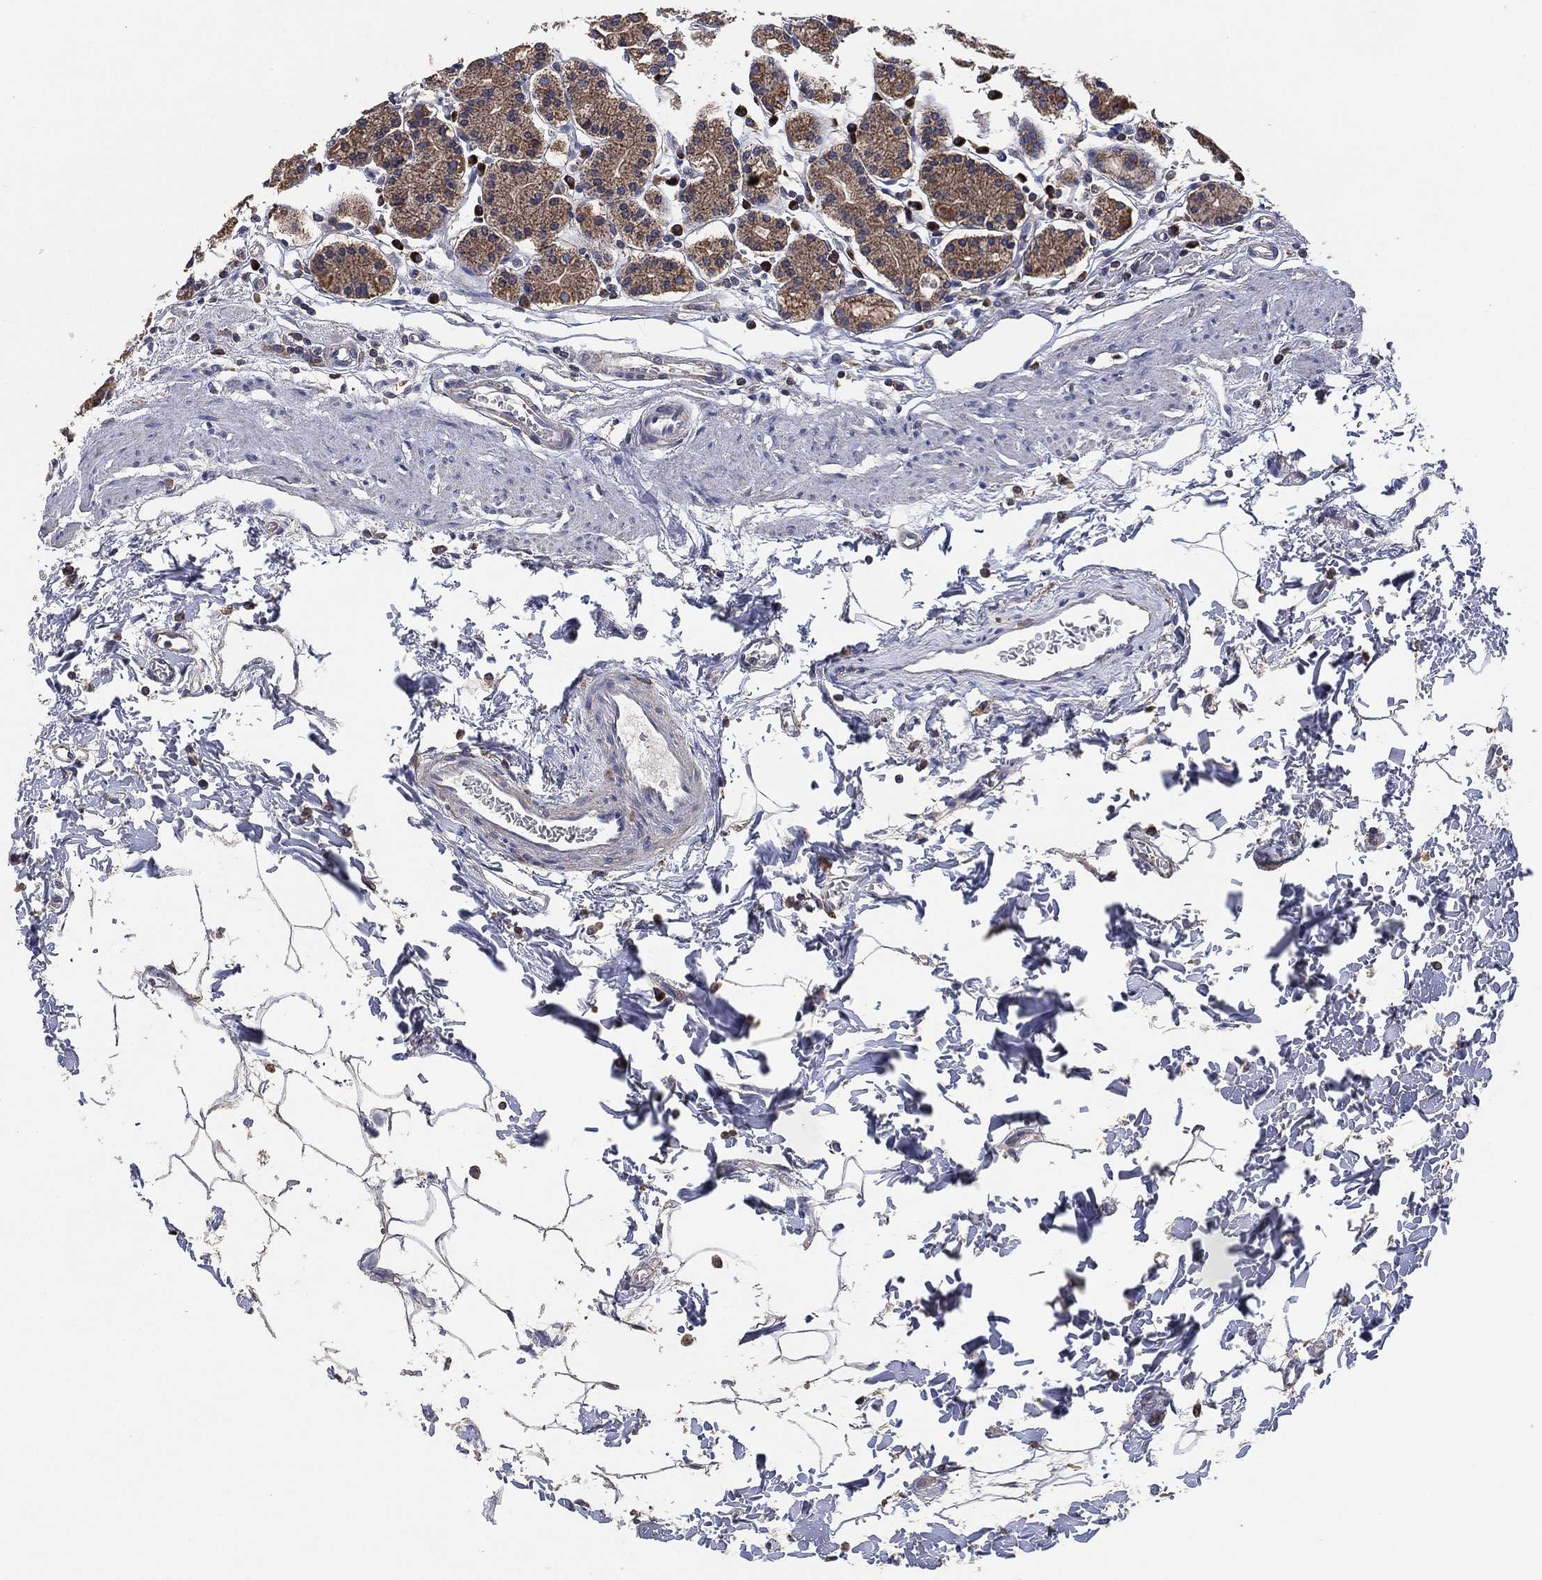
{"staining": {"intensity": "moderate", "quantity": "<25%", "location": "cytoplasmic/membranous"}, "tissue": "stomach", "cell_type": "Glandular cells", "image_type": "normal", "snomed": [{"axis": "morphology", "description": "Normal tissue, NOS"}, {"axis": "topography", "description": "Stomach, upper"}, {"axis": "topography", "description": "Stomach"}], "caption": "Benign stomach reveals moderate cytoplasmic/membranous positivity in approximately <25% of glandular cells, visualized by immunohistochemistry. The protein is shown in brown color, while the nuclei are stained blue.", "gene": "LIMD1", "patient": {"sex": "male", "age": 62}}